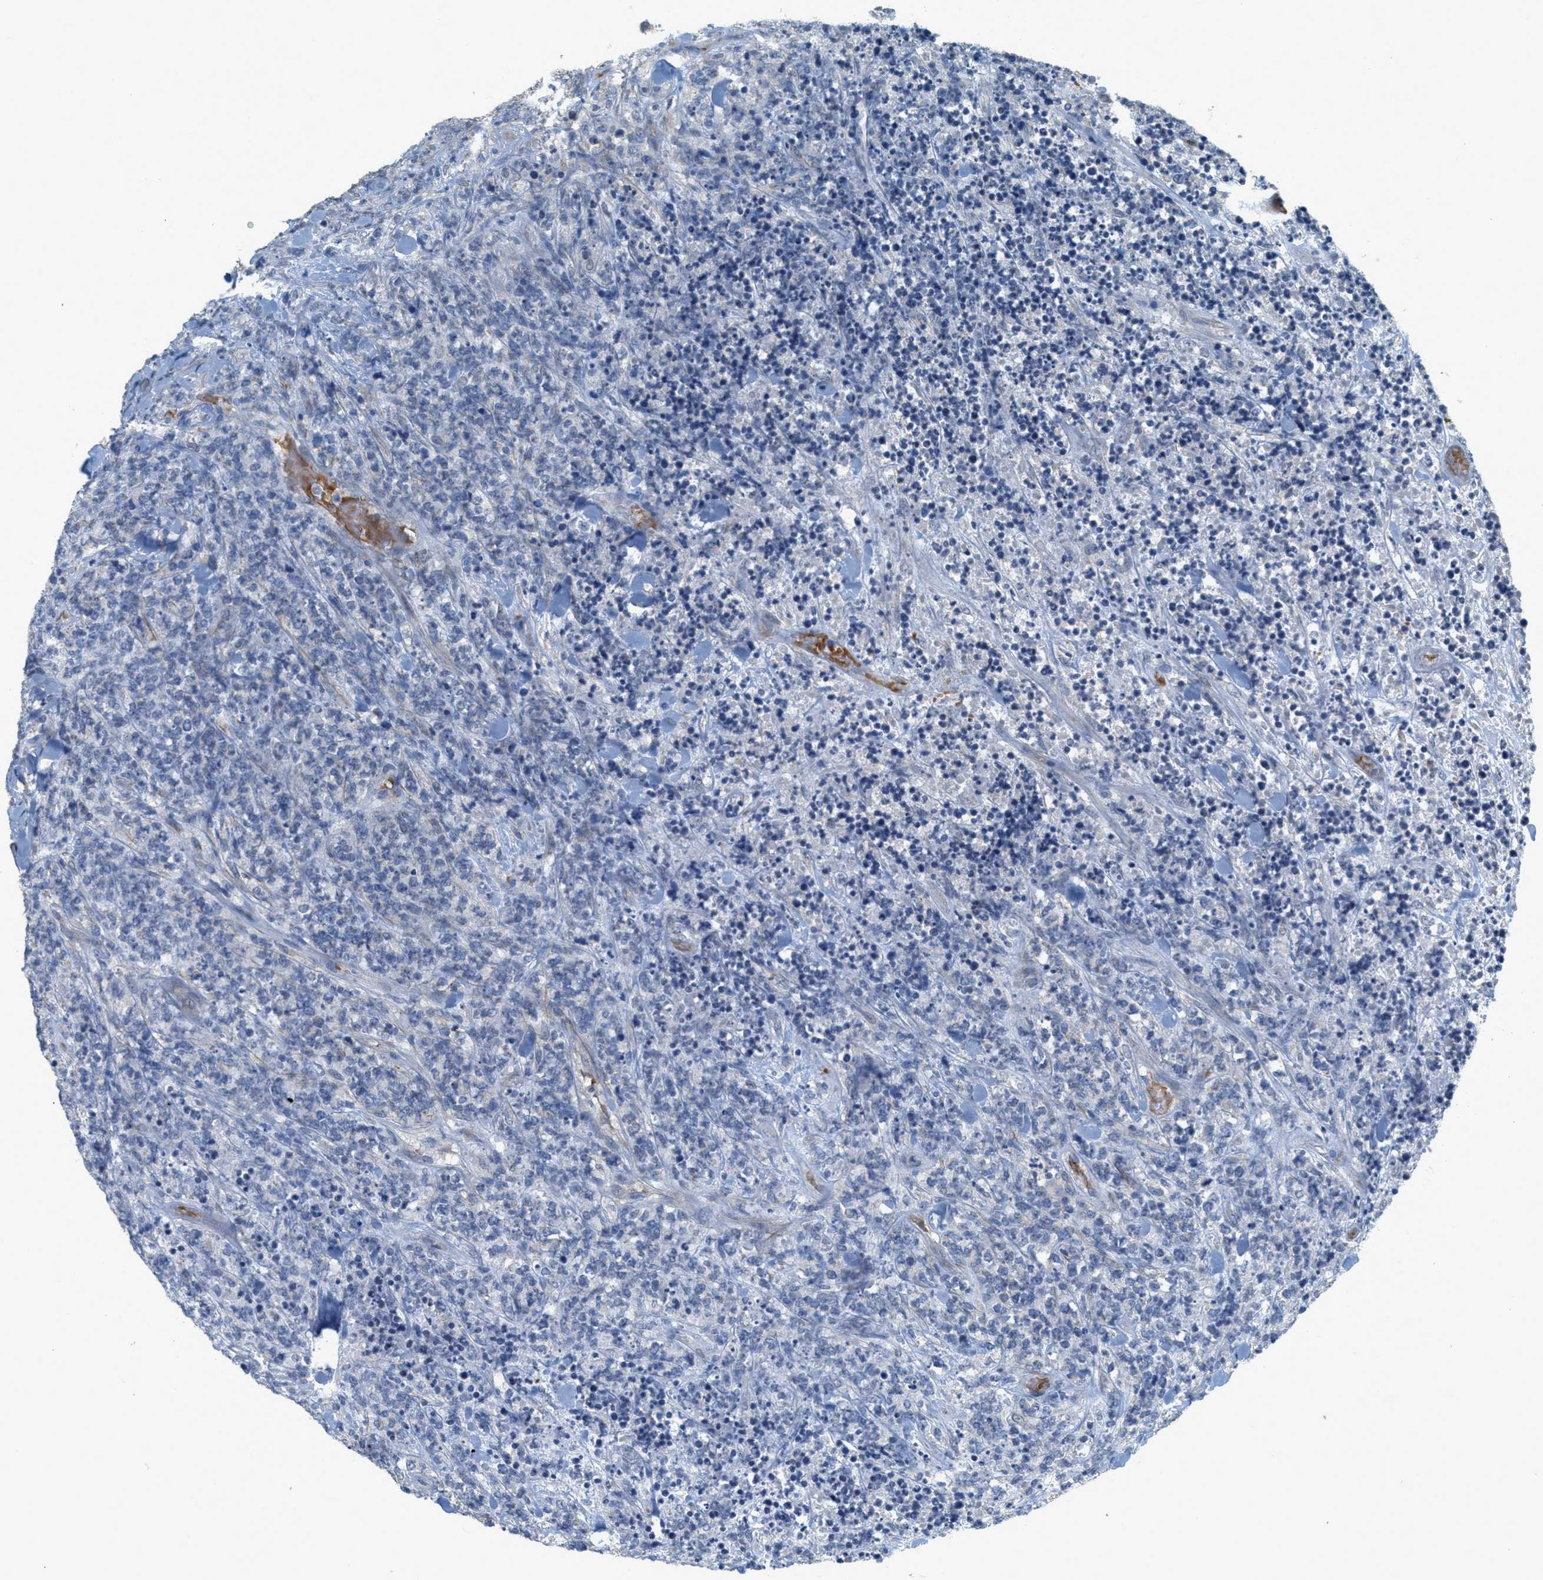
{"staining": {"intensity": "negative", "quantity": "none", "location": "none"}, "tissue": "lymphoma", "cell_type": "Tumor cells", "image_type": "cancer", "snomed": [{"axis": "morphology", "description": "Malignant lymphoma, non-Hodgkin's type, High grade"}, {"axis": "topography", "description": "Soft tissue"}], "caption": "IHC of lymphoma exhibits no staining in tumor cells.", "gene": "MRS2", "patient": {"sex": "male", "age": 18}}